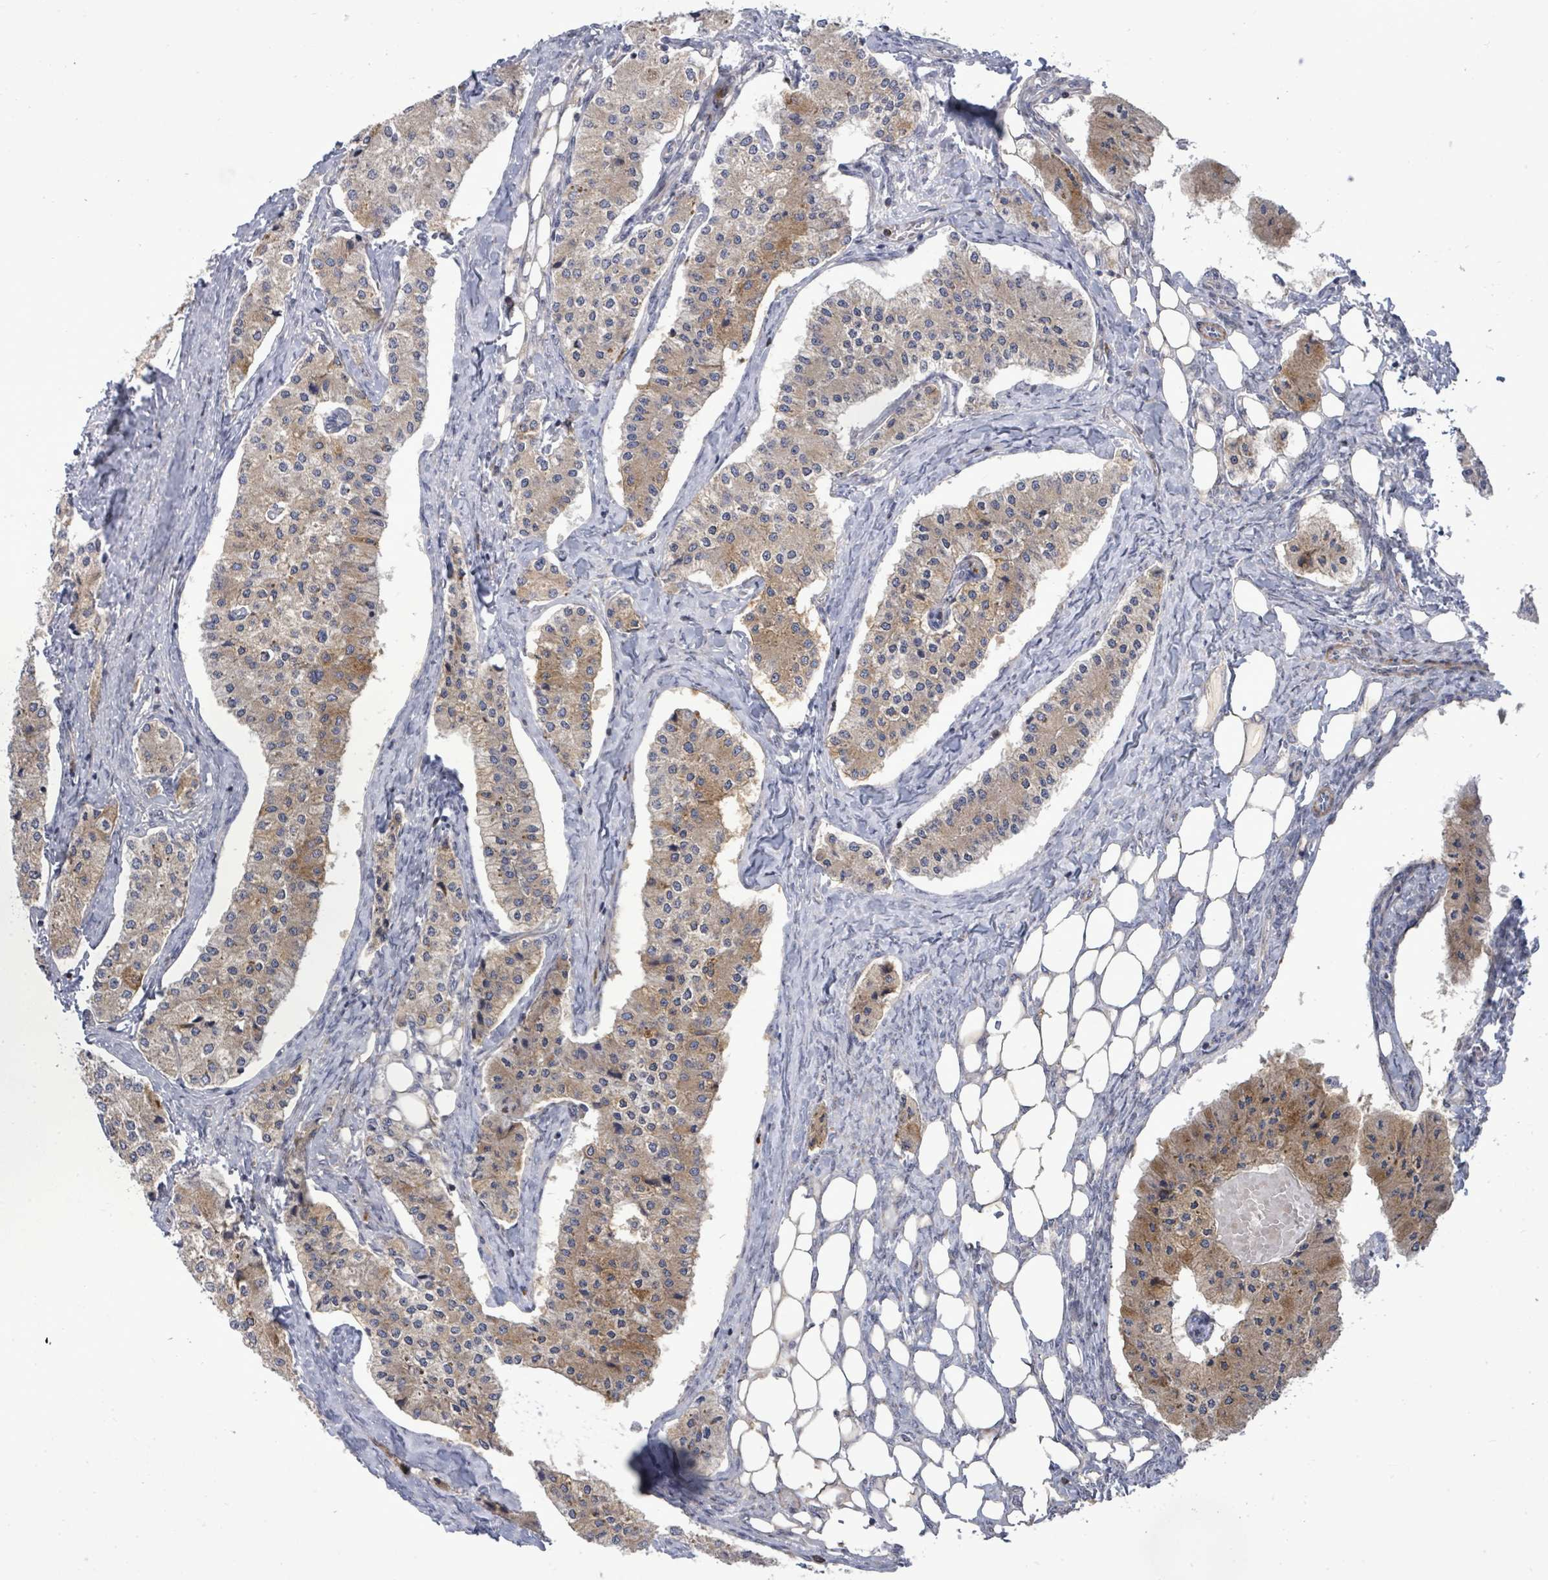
{"staining": {"intensity": "moderate", "quantity": "25%-75%", "location": "cytoplasmic/membranous"}, "tissue": "carcinoid", "cell_type": "Tumor cells", "image_type": "cancer", "snomed": [{"axis": "morphology", "description": "Carcinoid, malignant, NOS"}, {"axis": "topography", "description": "Colon"}], "caption": "Immunohistochemistry (IHC) (DAB (3,3'-diaminobenzidine)) staining of human carcinoid reveals moderate cytoplasmic/membranous protein staining in about 25%-75% of tumor cells.", "gene": "SAR1A", "patient": {"sex": "female", "age": 52}}